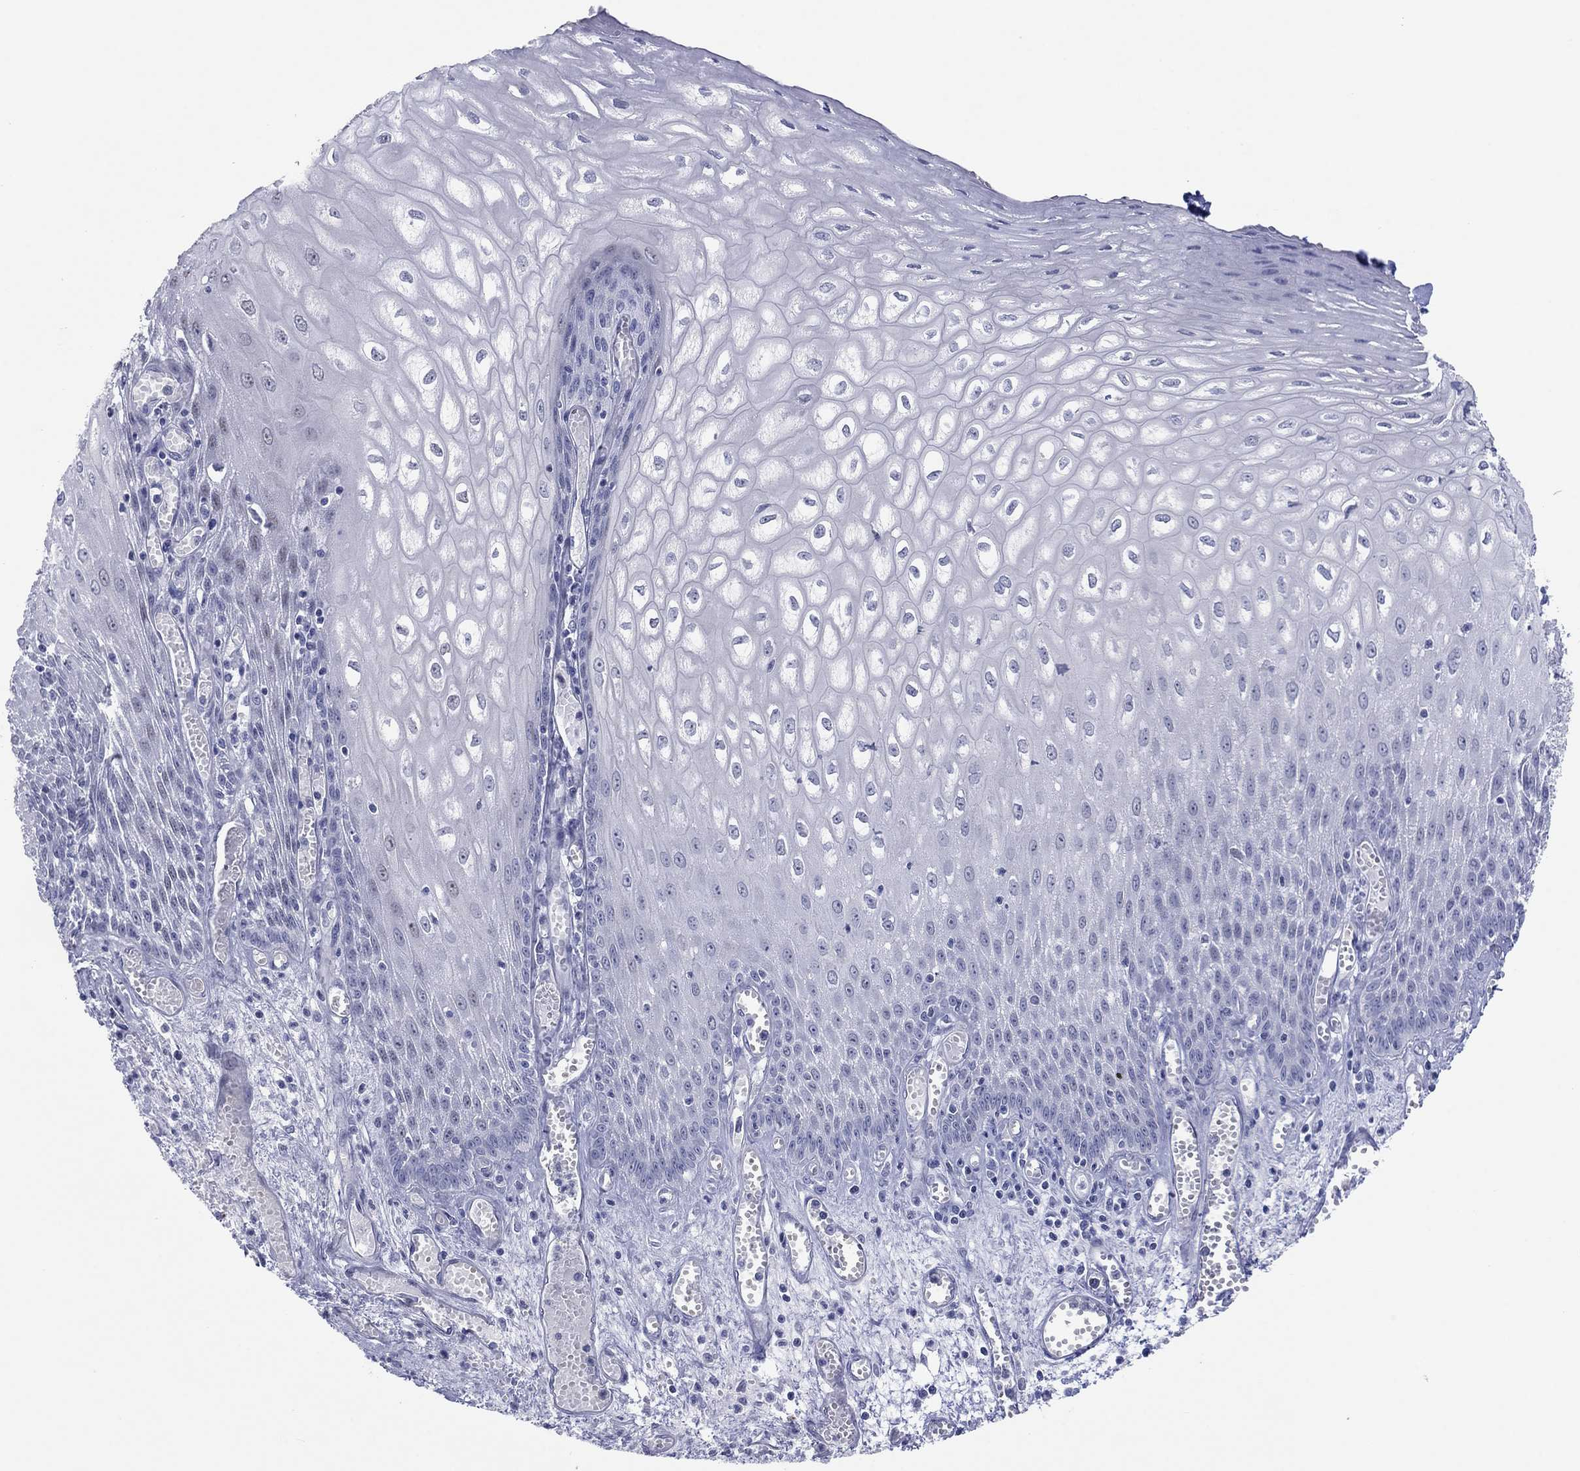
{"staining": {"intensity": "negative", "quantity": "none", "location": "none"}, "tissue": "esophagus", "cell_type": "Squamous epithelial cells", "image_type": "normal", "snomed": [{"axis": "morphology", "description": "Normal tissue, NOS"}, {"axis": "topography", "description": "Esophagus"}], "caption": "Protein analysis of benign esophagus reveals no significant positivity in squamous epithelial cells.", "gene": "MAGEB6", "patient": {"sex": "male", "age": 58}}